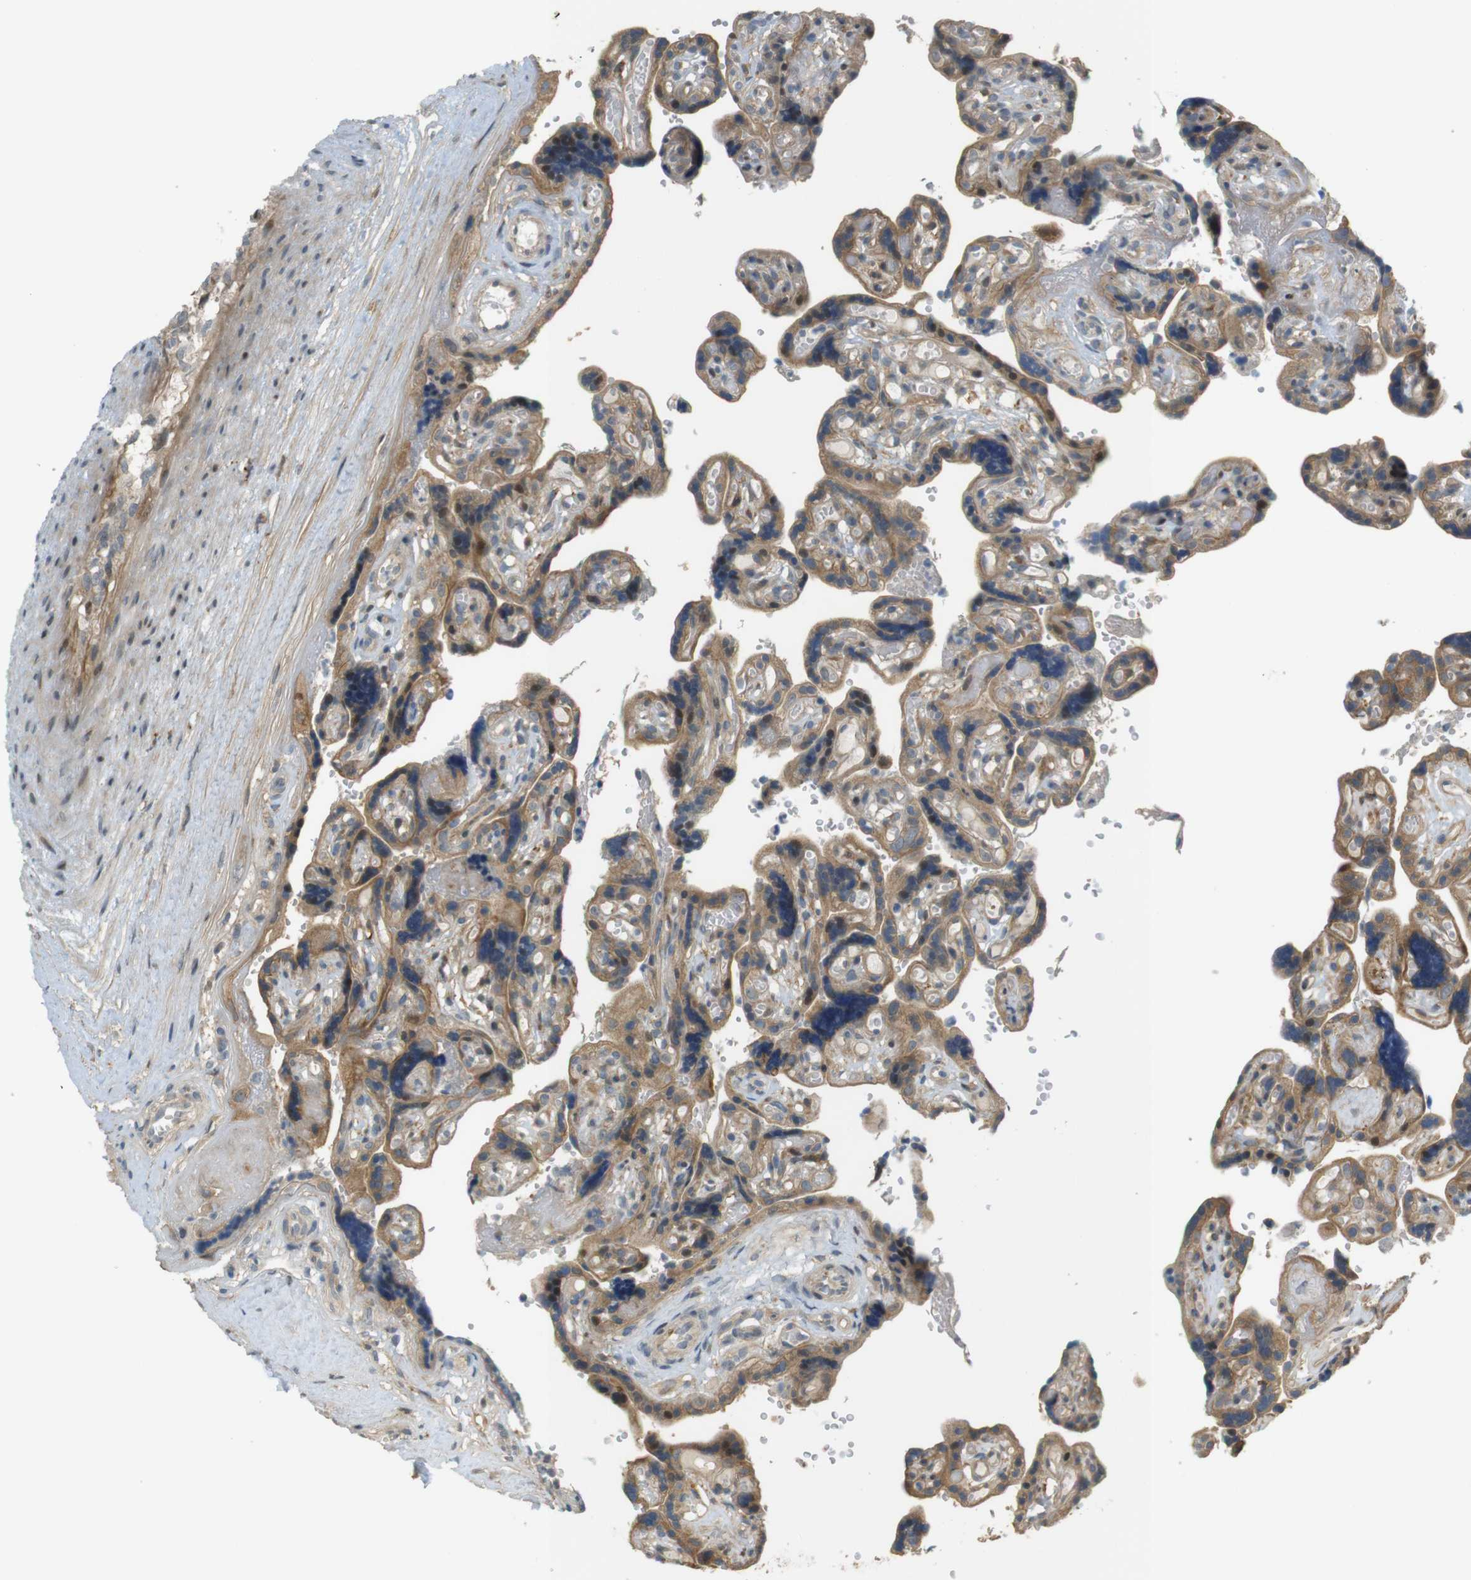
{"staining": {"intensity": "moderate", "quantity": ">75%", "location": "cytoplasmic/membranous"}, "tissue": "placenta", "cell_type": "Decidual cells", "image_type": "normal", "snomed": [{"axis": "morphology", "description": "Normal tissue, NOS"}, {"axis": "topography", "description": "Placenta"}], "caption": "Immunohistochemical staining of unremarkable placenta shows medium levels of moderate cytoplasmic/membranous staining in approximately >75% of decidual cells.", "gene": "TSPAN9", "patient": {"sex": "female", "age": 30}}